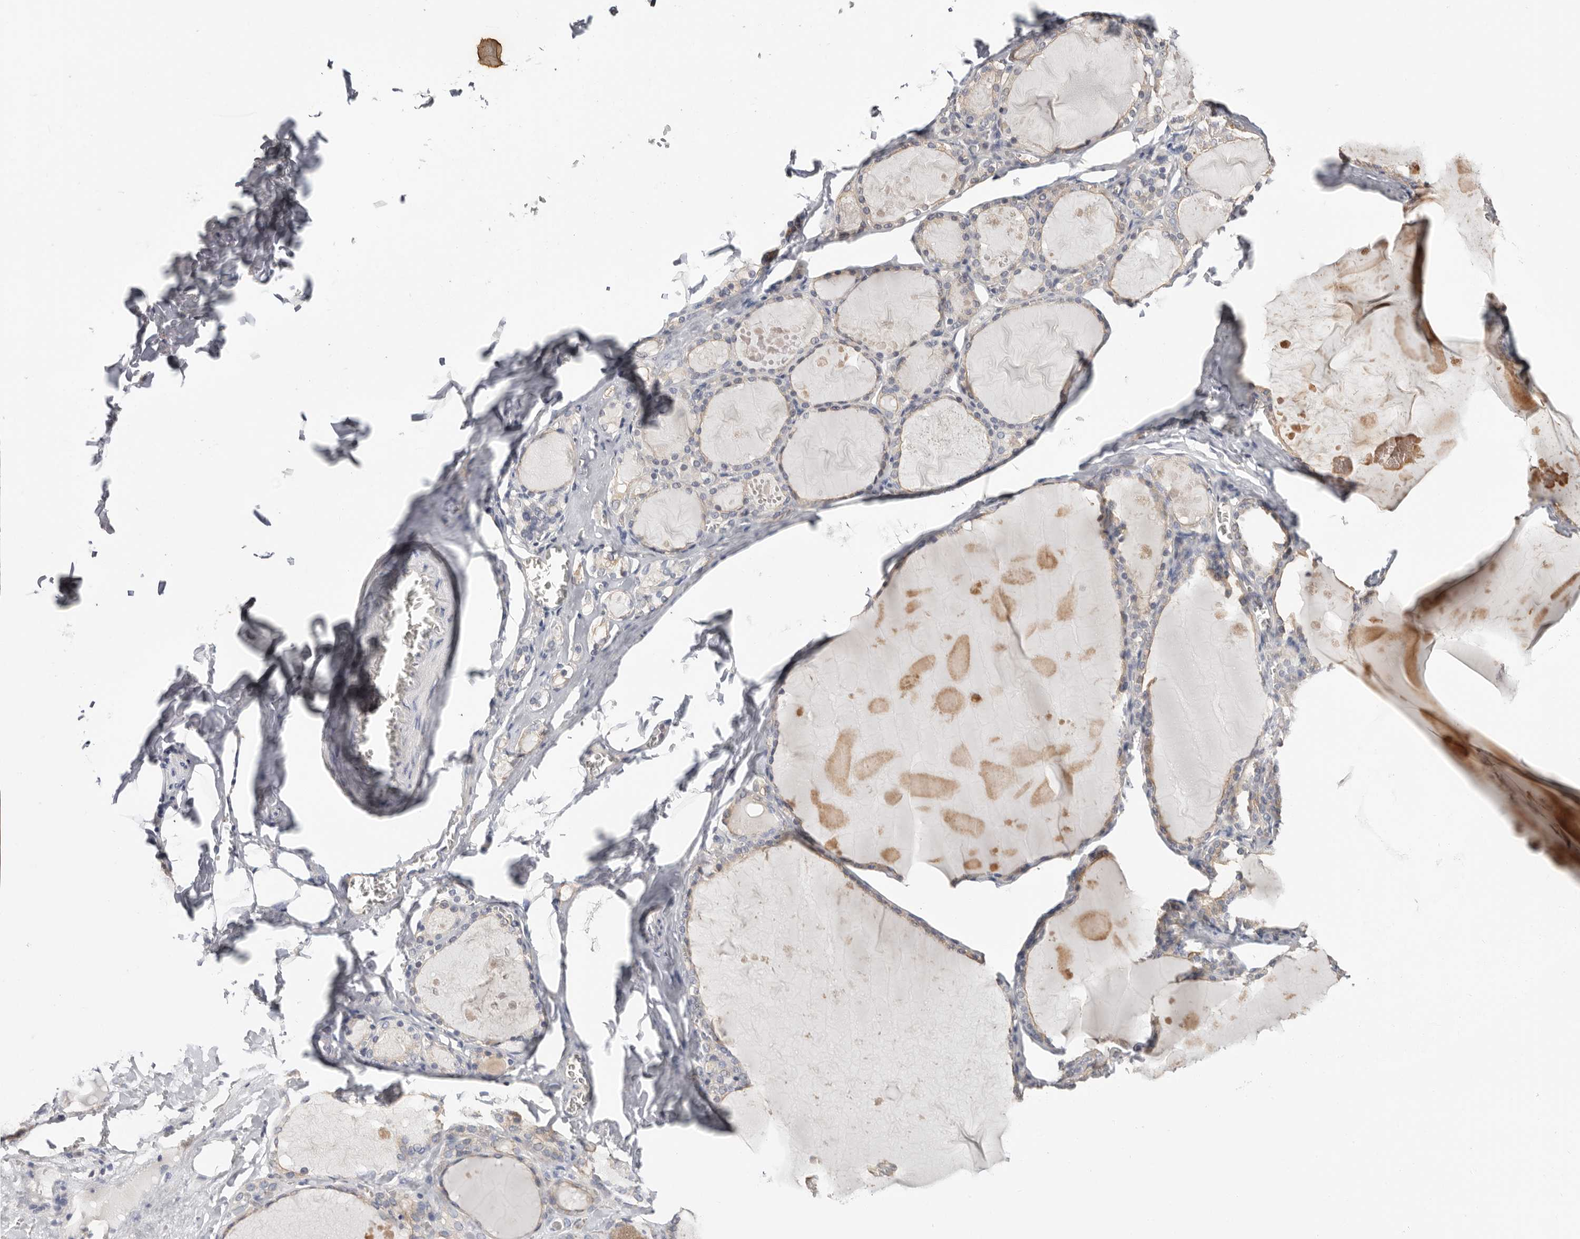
{"staining": {"intensity": "weak", "quantity": "25%-75%", "location": "cytoplasmic/membranous"}, "tissue": "thyroid gland", "cell_type": "Glandular cells", "image_type": "normal", "snomed": [{"axis": "morphology", "description": "Normal tissue, NOS"}, {"axis": "topography", "description": "Thyroid gland"}], "caption": "Normal thyroid gland reveals weak cytoplasmic/membranous expression in approximately 25%-75% of glandular cells, visualized by immunohistochemistry.", "gene": "S100A14", "patient": {"sex": "male", "age": 56}}